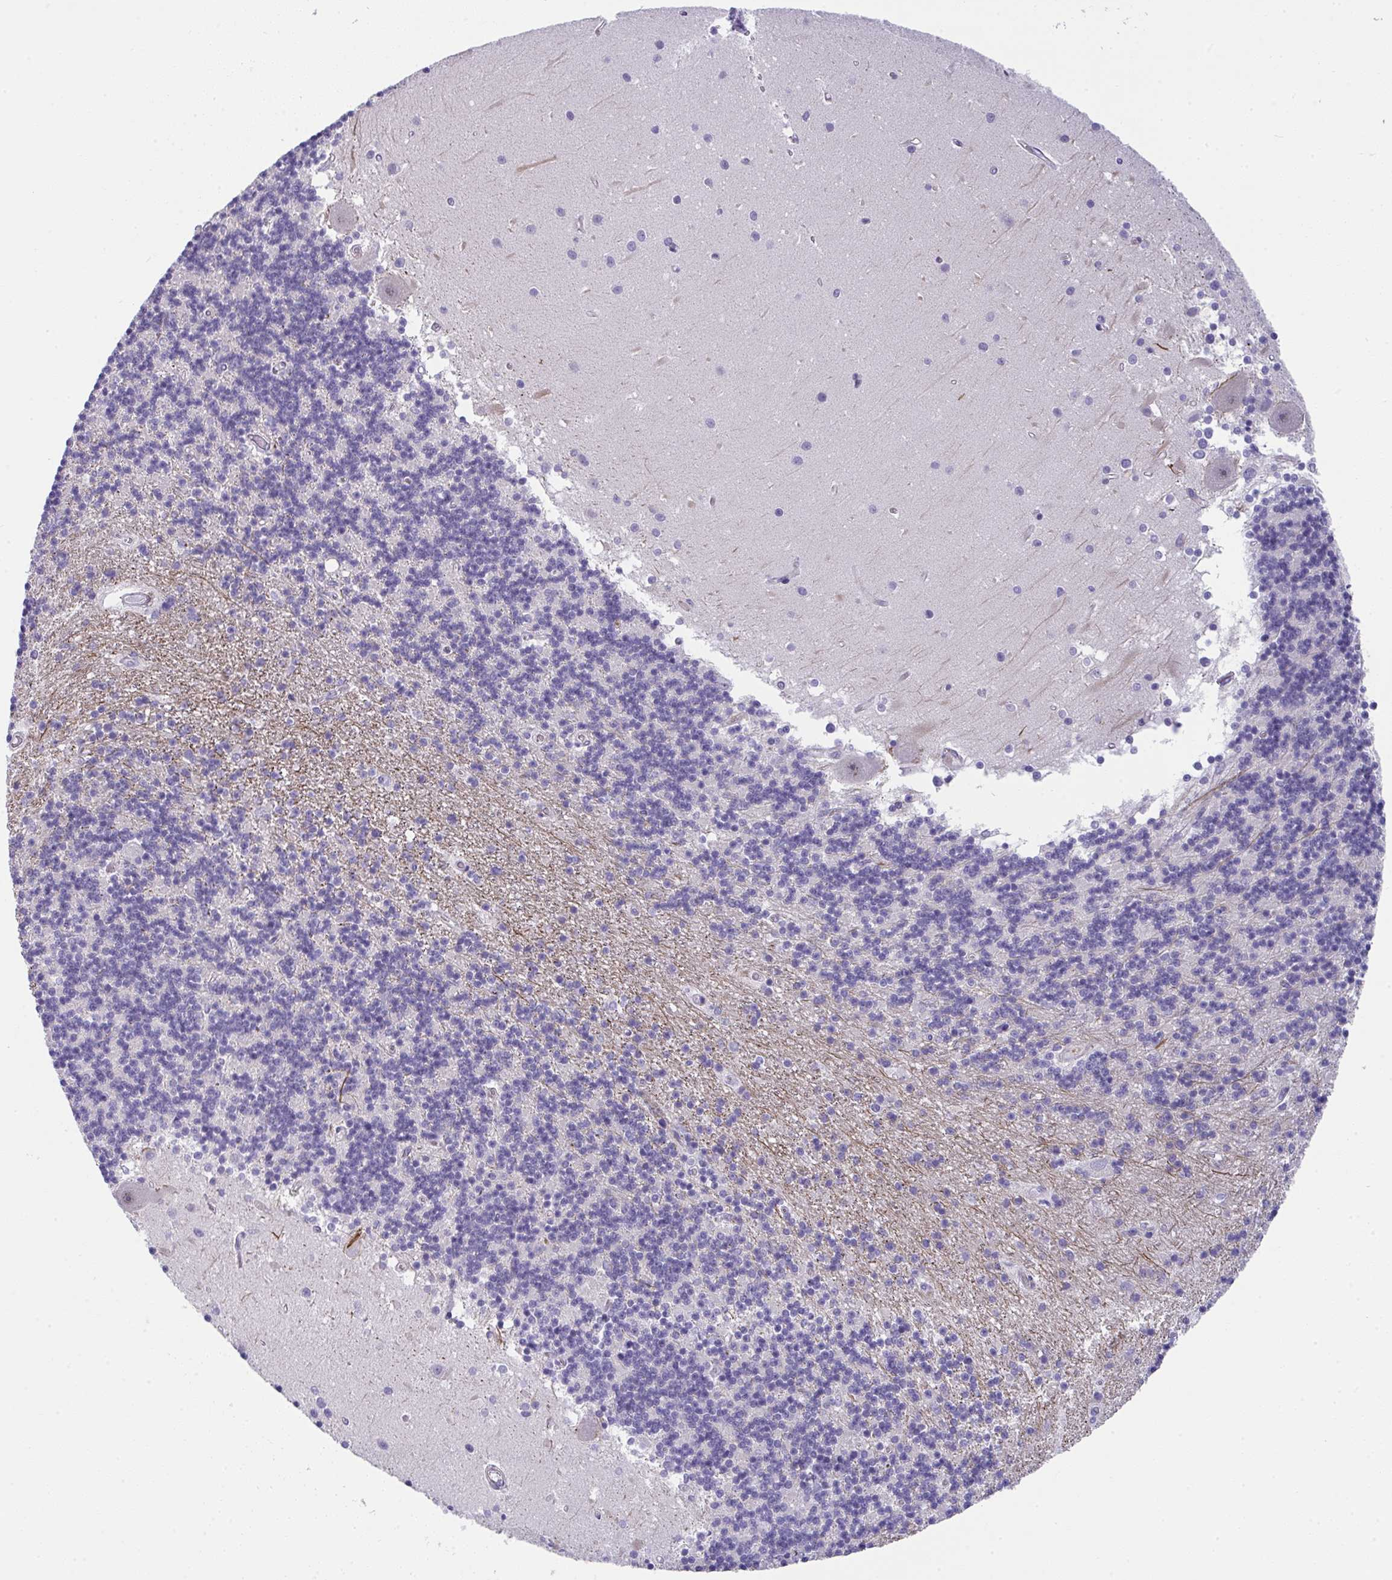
{"staining": {"intensity": "negative", "quantity": "none", "location": "none"}, "tissue": "cerebellum", "cell_type": "Cells in granular layer", "image_type": "normal", "snomed": [{"axis": "morphology", "description": "Normal tissue, NOS"}, {"axis": "topography", "description": "Cerebellum"}], "caption": "Cells in granular layer show no significant staining in normal cerebellum. The staining is performed using DAB (3,3'-diaminobenzidine) brown chromogen with nuclei counter-stained in using hematoxylin.", "gene": "MYL12A", "patient": {"sex": "male", "age": 54}}